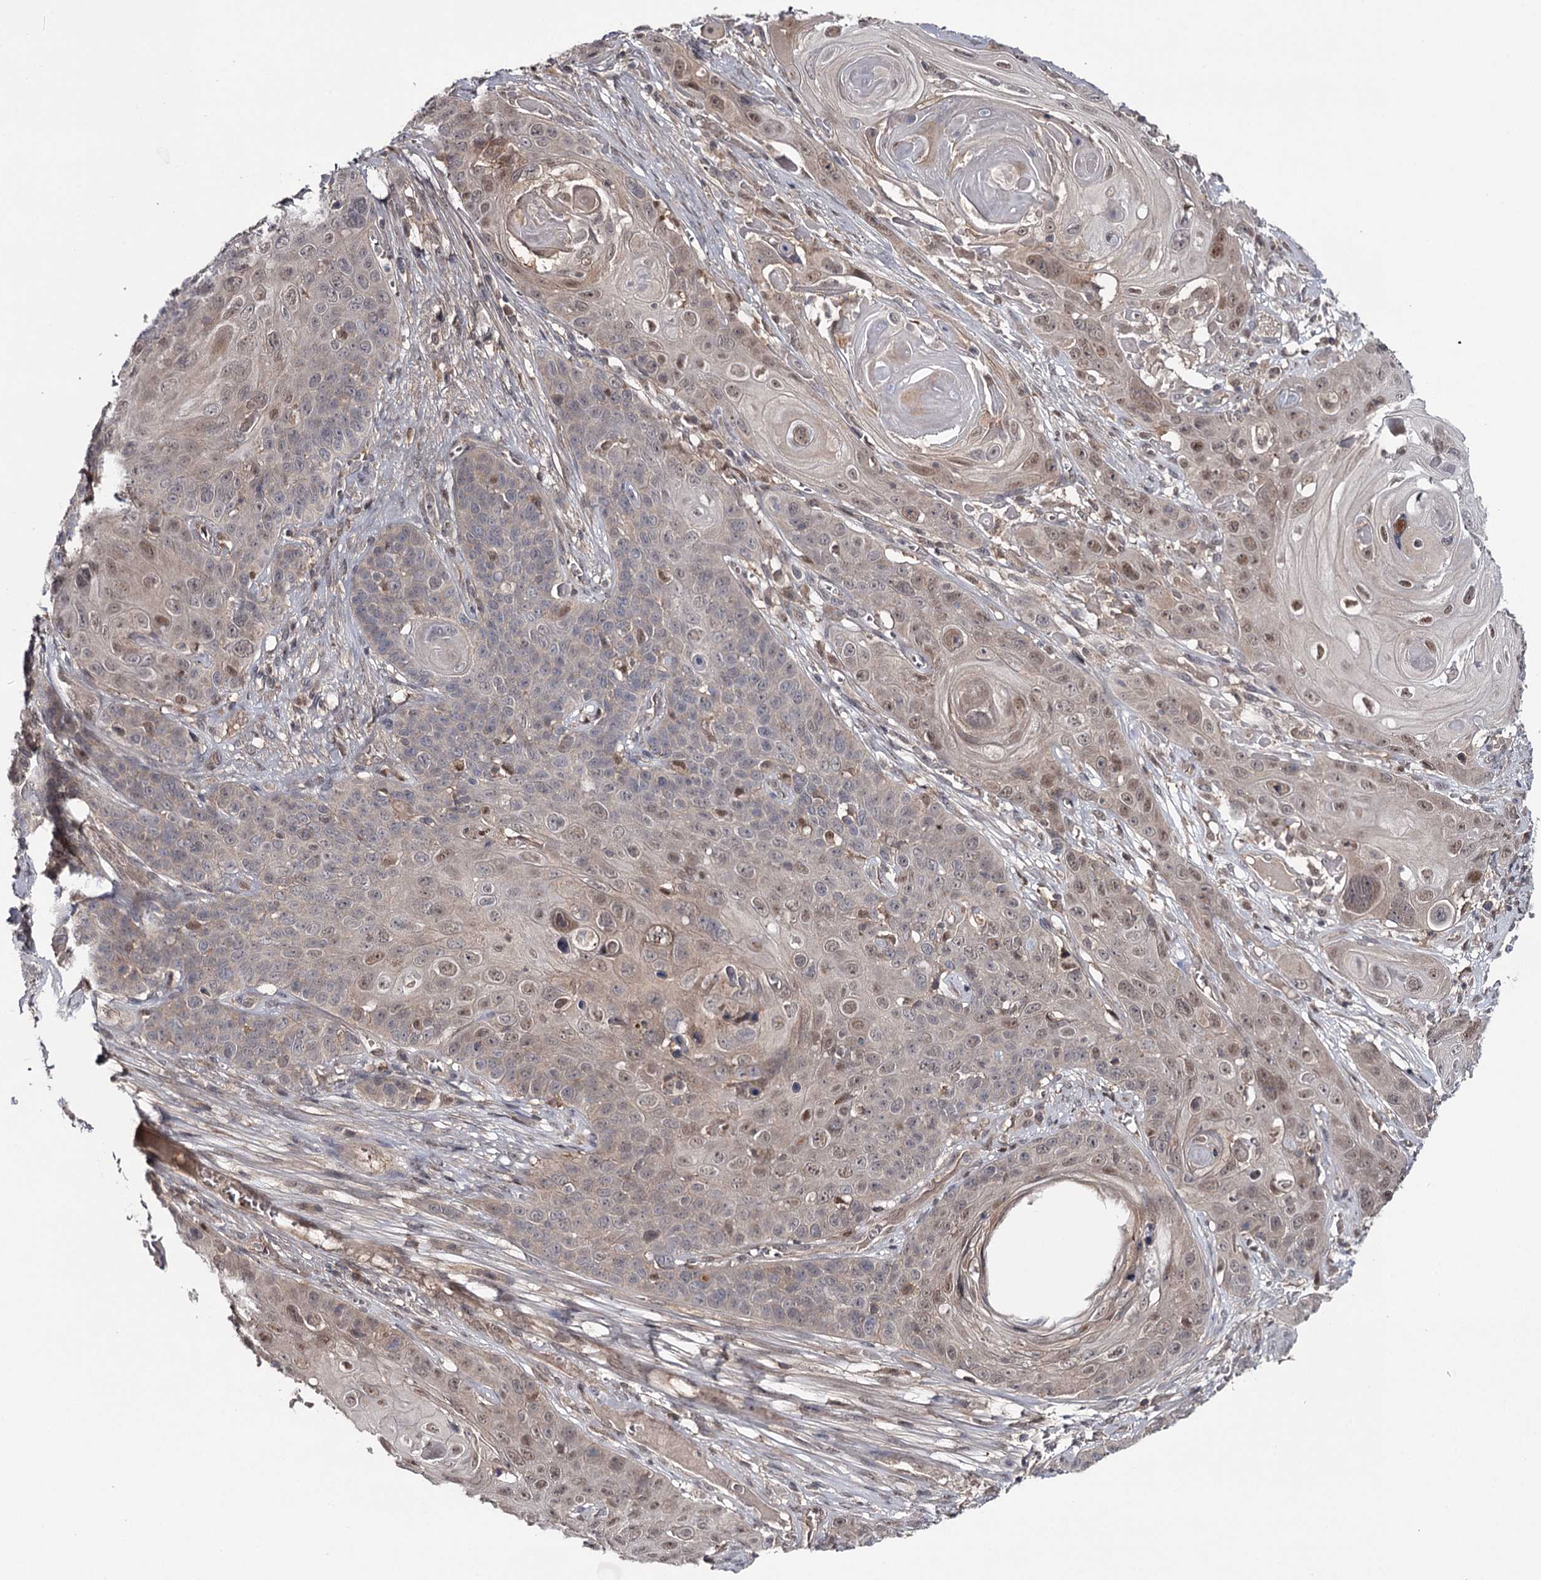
{"staining": {"intensity": "moderate", "quantity": "<25%", "location": "nuclear"}, "tissue": "skin cancer", "cell_type": "Tumor cells", "image_type": "cancer", "snomed": [{"axis": "morphology", "description": "Squamous cell carcinoma, NOS"}, {"axis": "topography", "description": "Skin"}], "caption": "Immunohistochemistry (IHC) photomicrograph of neoplastic tissue: skin cancer stained using immunohistochemistry shows low levels of moderate protein expression localized specifically in the nuclear of tumor cells, appearing as a nuclear brown color.", "gene": "GTSF1", "patient": {"sex": "male", "age": 55}}